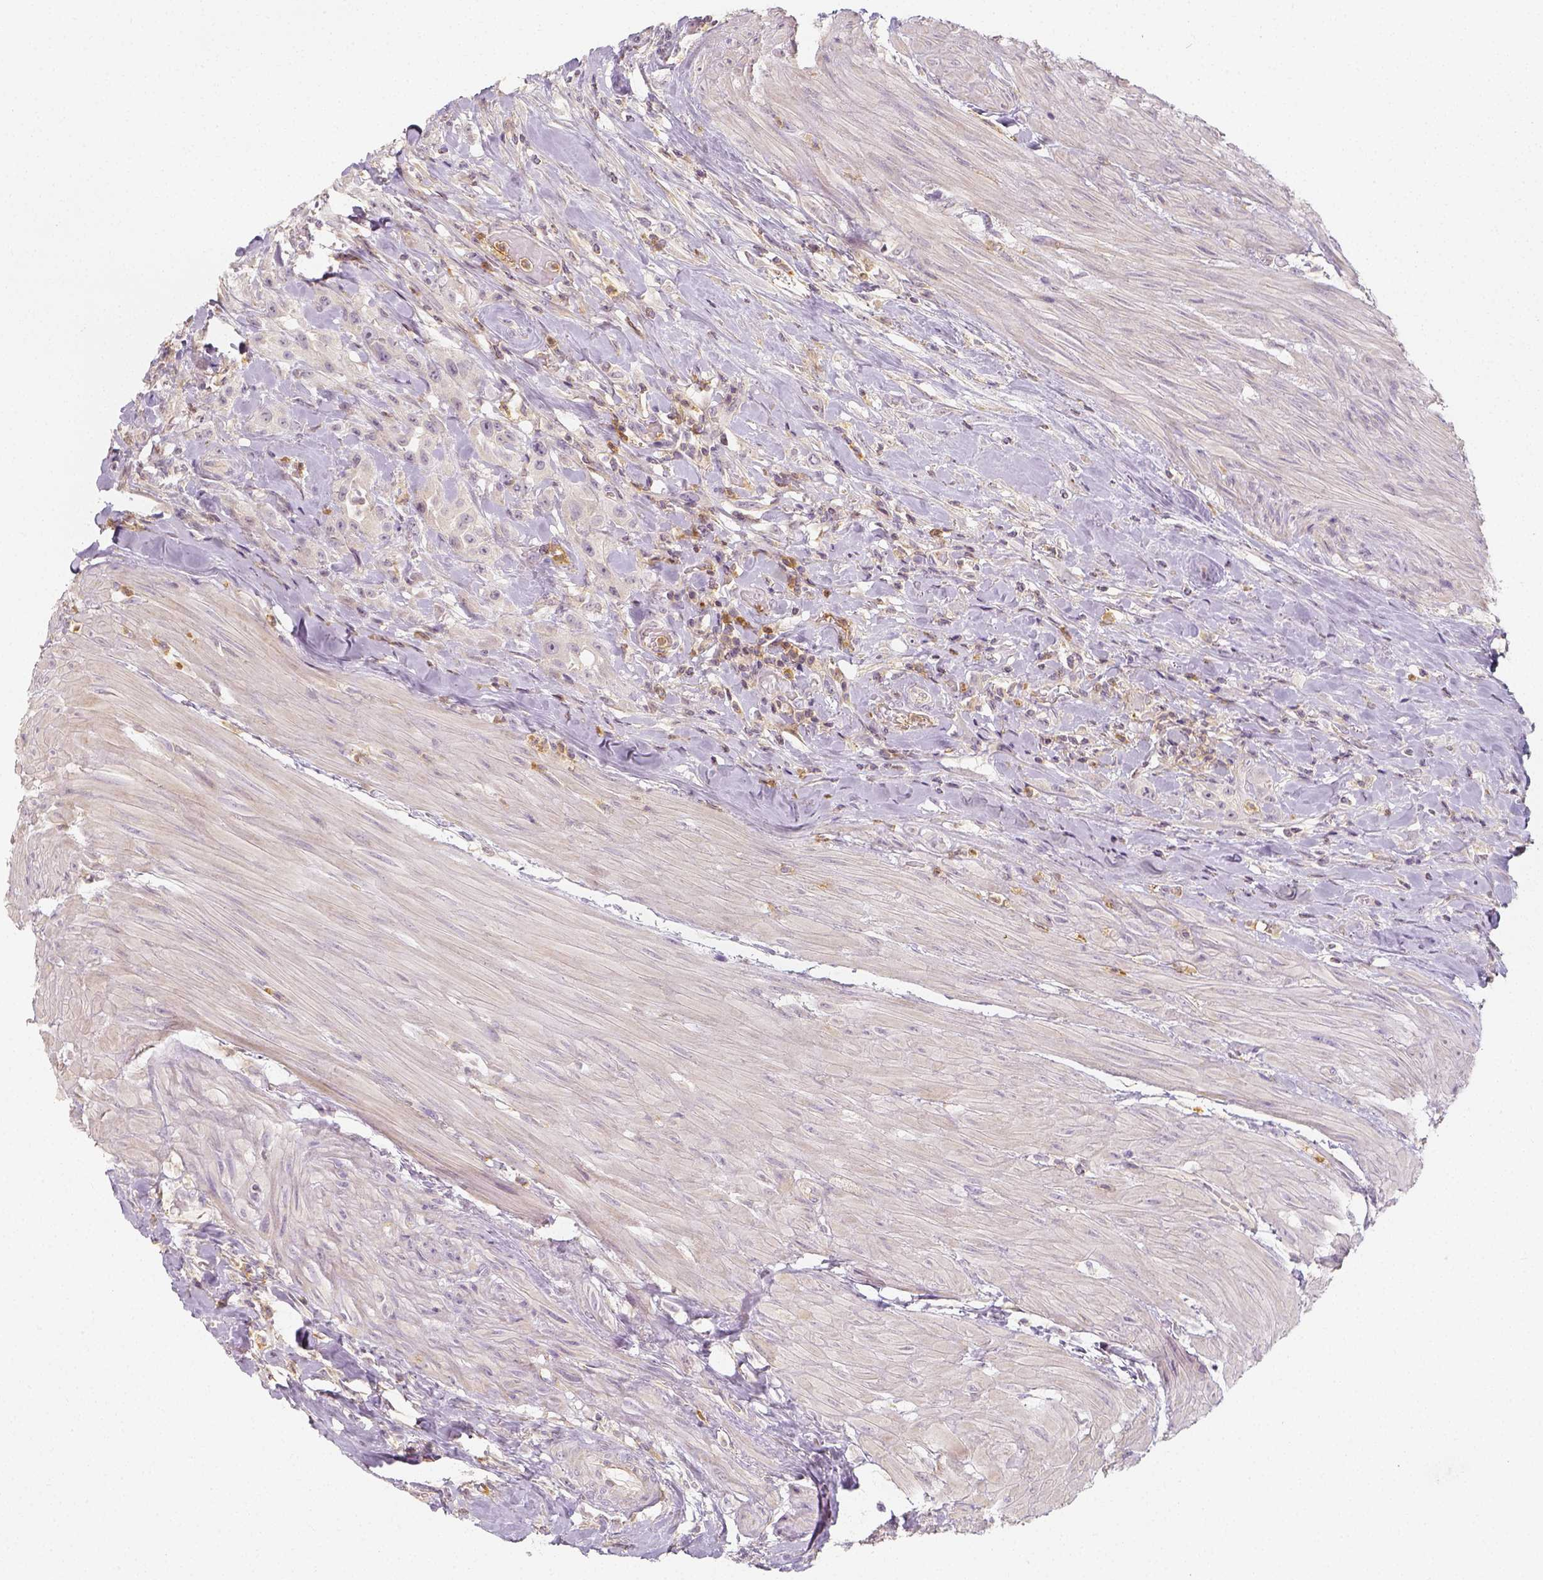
{"staining": {"intensity": "negative", "quantity": "none", "location": "none"}, "tissue": "urothelial cancer", "cell_type": "Tumor cells", "image_type": "cancer", "snomed": [{"axis": "morphology", "description": "Urothelial carcinoma, High grade"}, {"axis": "topography", "description": "Urinary bladder"}], "caption": "High power microscopy photomicrograph of an IHC image of urothelial carcinoma (high-grade), revealing no significant expression in tumor cells.", "gene": "PTPRJ", "patient": {"sex": "male", "age": 79}}